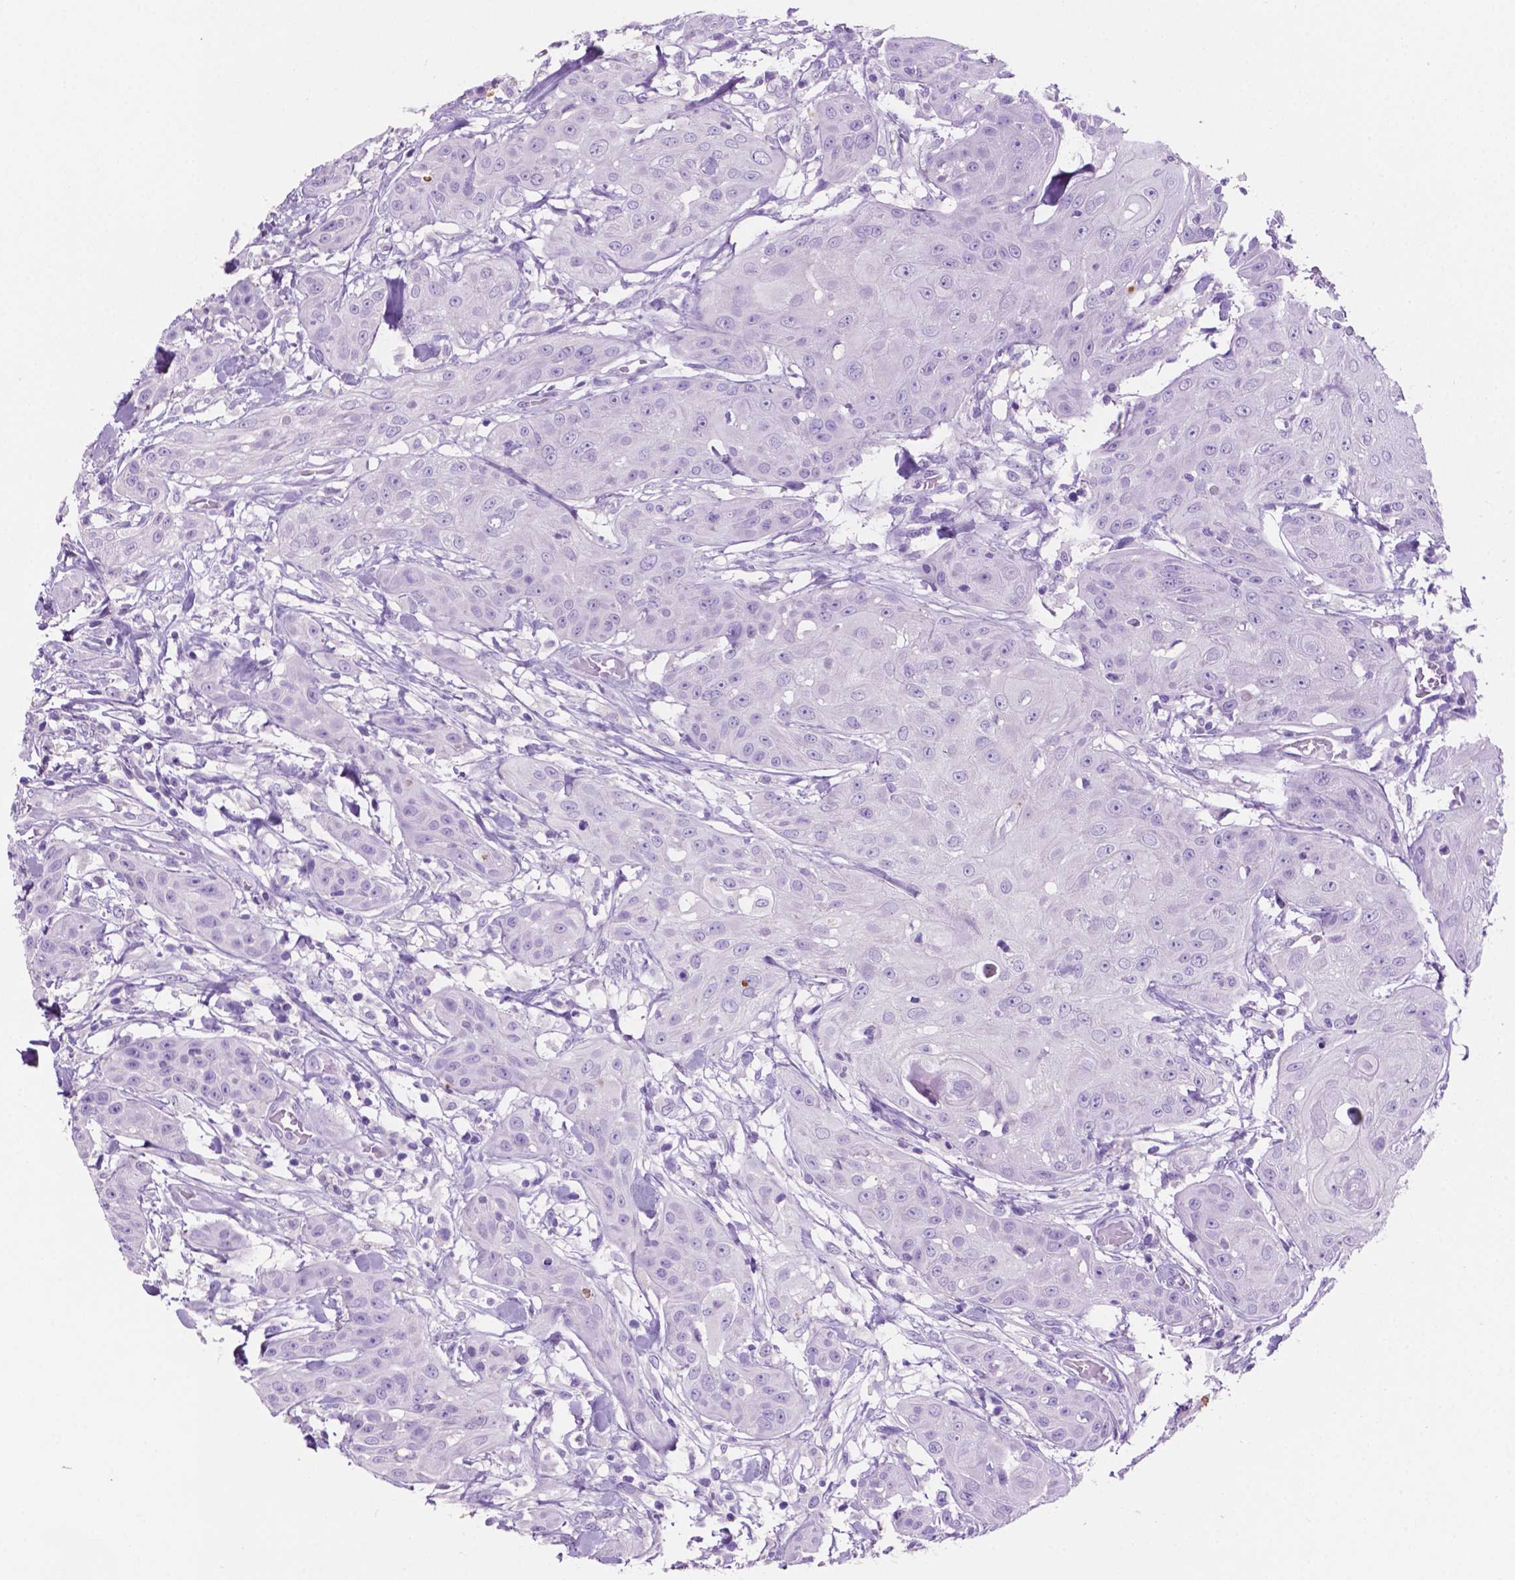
{"staining": {"intensity": "negative", "quantity": "none", "location": "none"}, "tissue": "head and neck cancer", "cell_type": "Tumor cells", "image_type": "cancer", "snomed": [{"axis": "morphology", "description": "Squamous cell carcinoma, NOS"}, {"axis": "topography", "description": "Oral tissue"}, {"axis": "topography", "description": "Head-Neck"}], "caption": "IHC histopathology image of human head and neck cancer stained for a protein (brown), which reveals no expression in tumor cells.", "gene": "POU4F1", "patient": {"sex": "female", "age": 55}}